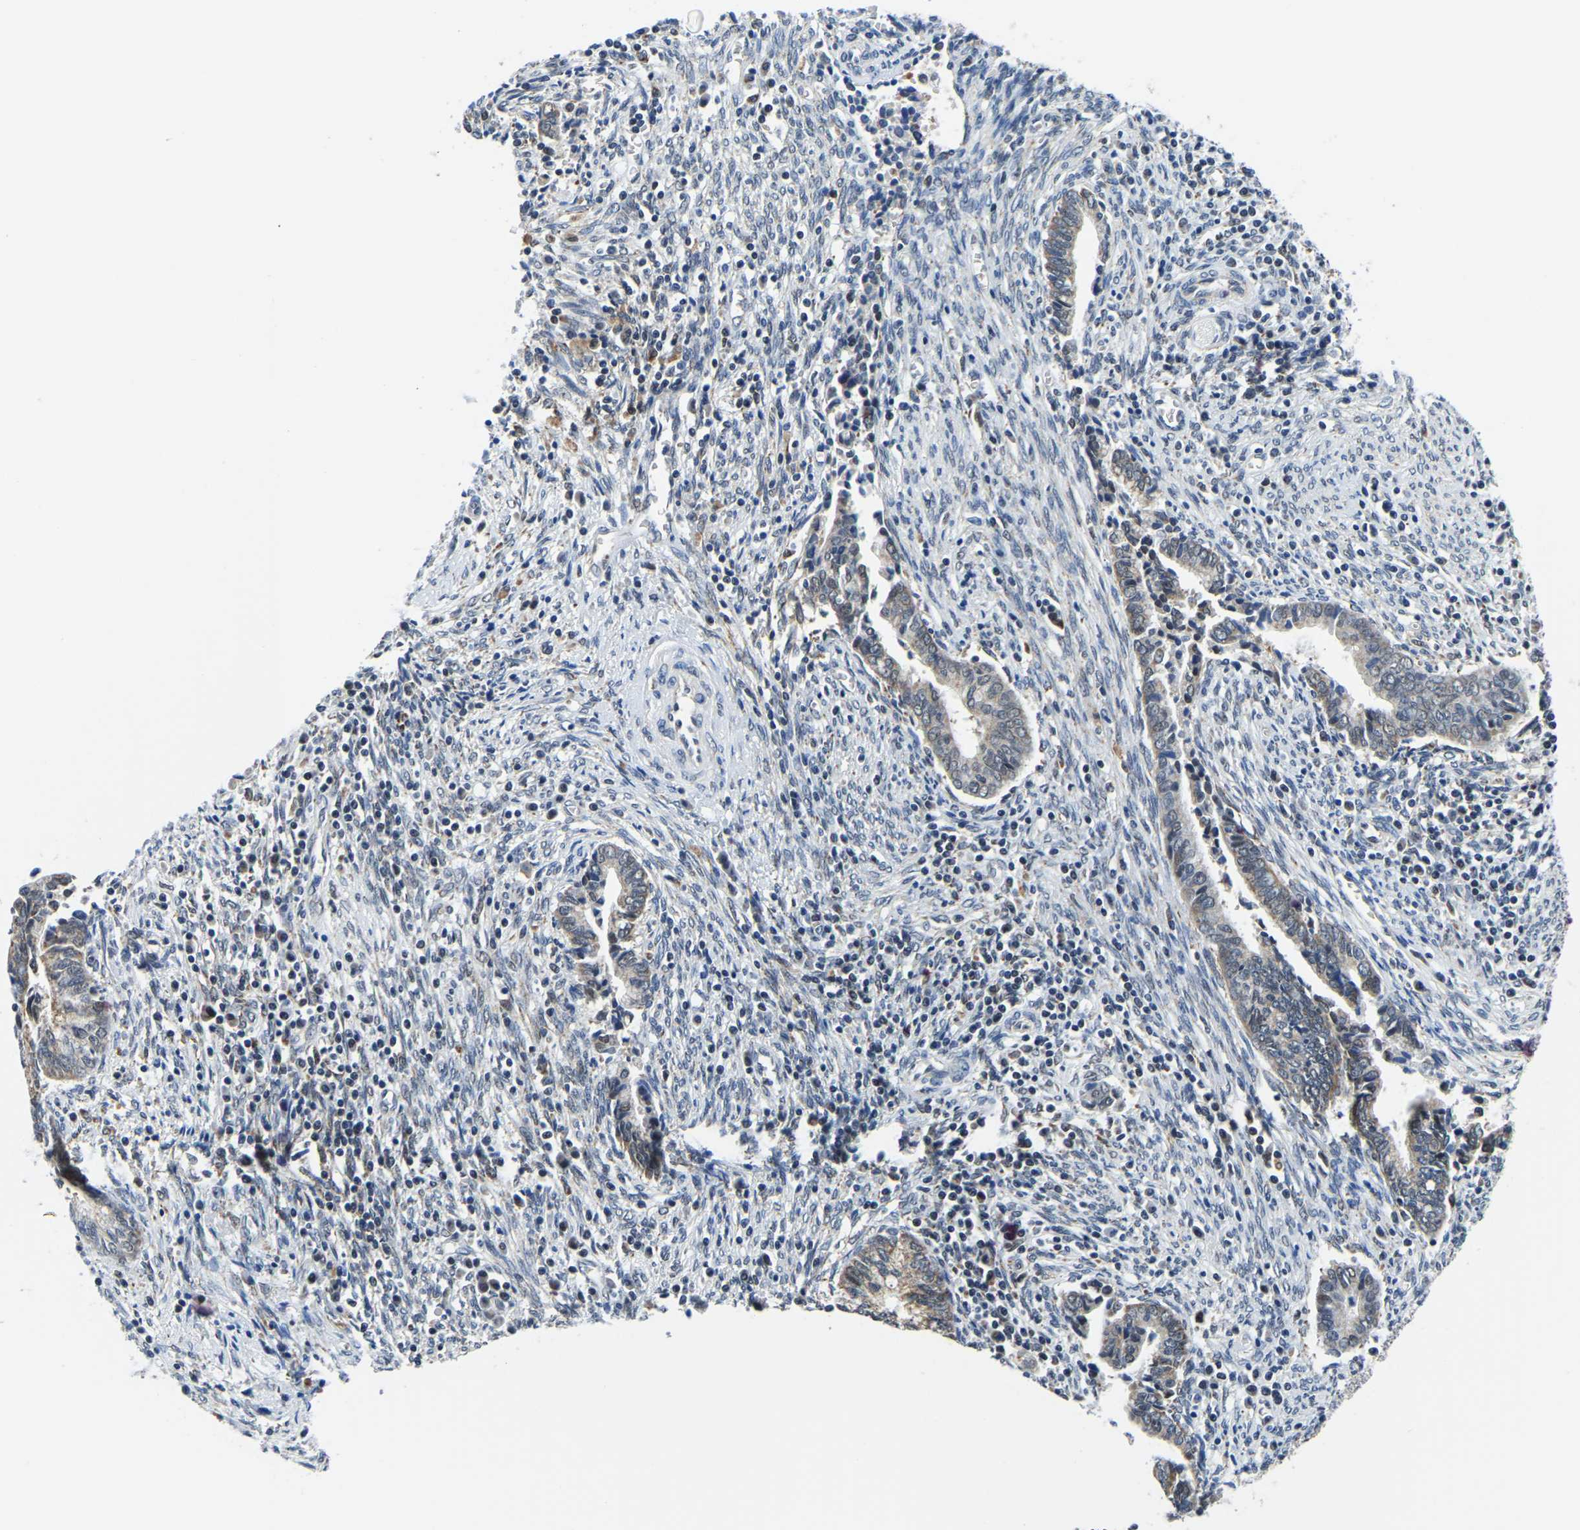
{"staining": {"intensity": "moderate", "quantity": "25%-75%", "location": "cytoplasmic/membranous"}, "tissue": "cervical cancer", "cell_type": "Tumor cells", "image_type": "cancer", "snomed": [{"axis": "morphology", "description": "Adenocarcinoma, NOS"}, {"axis": "topography", "description": "Cervix"}], "caption": "Immunohistochemical staining of human cervical cancer shows moderate cytoplasmic/membranous protein staining in approximately 25%-75% of tumor cells. Using DAB (brown) and hematoxylin (blue) stains, captured at high magnification using brightfield microscopy.", "gene": "BNIP3L", "patient": {"sex": "female", "age": 44}}